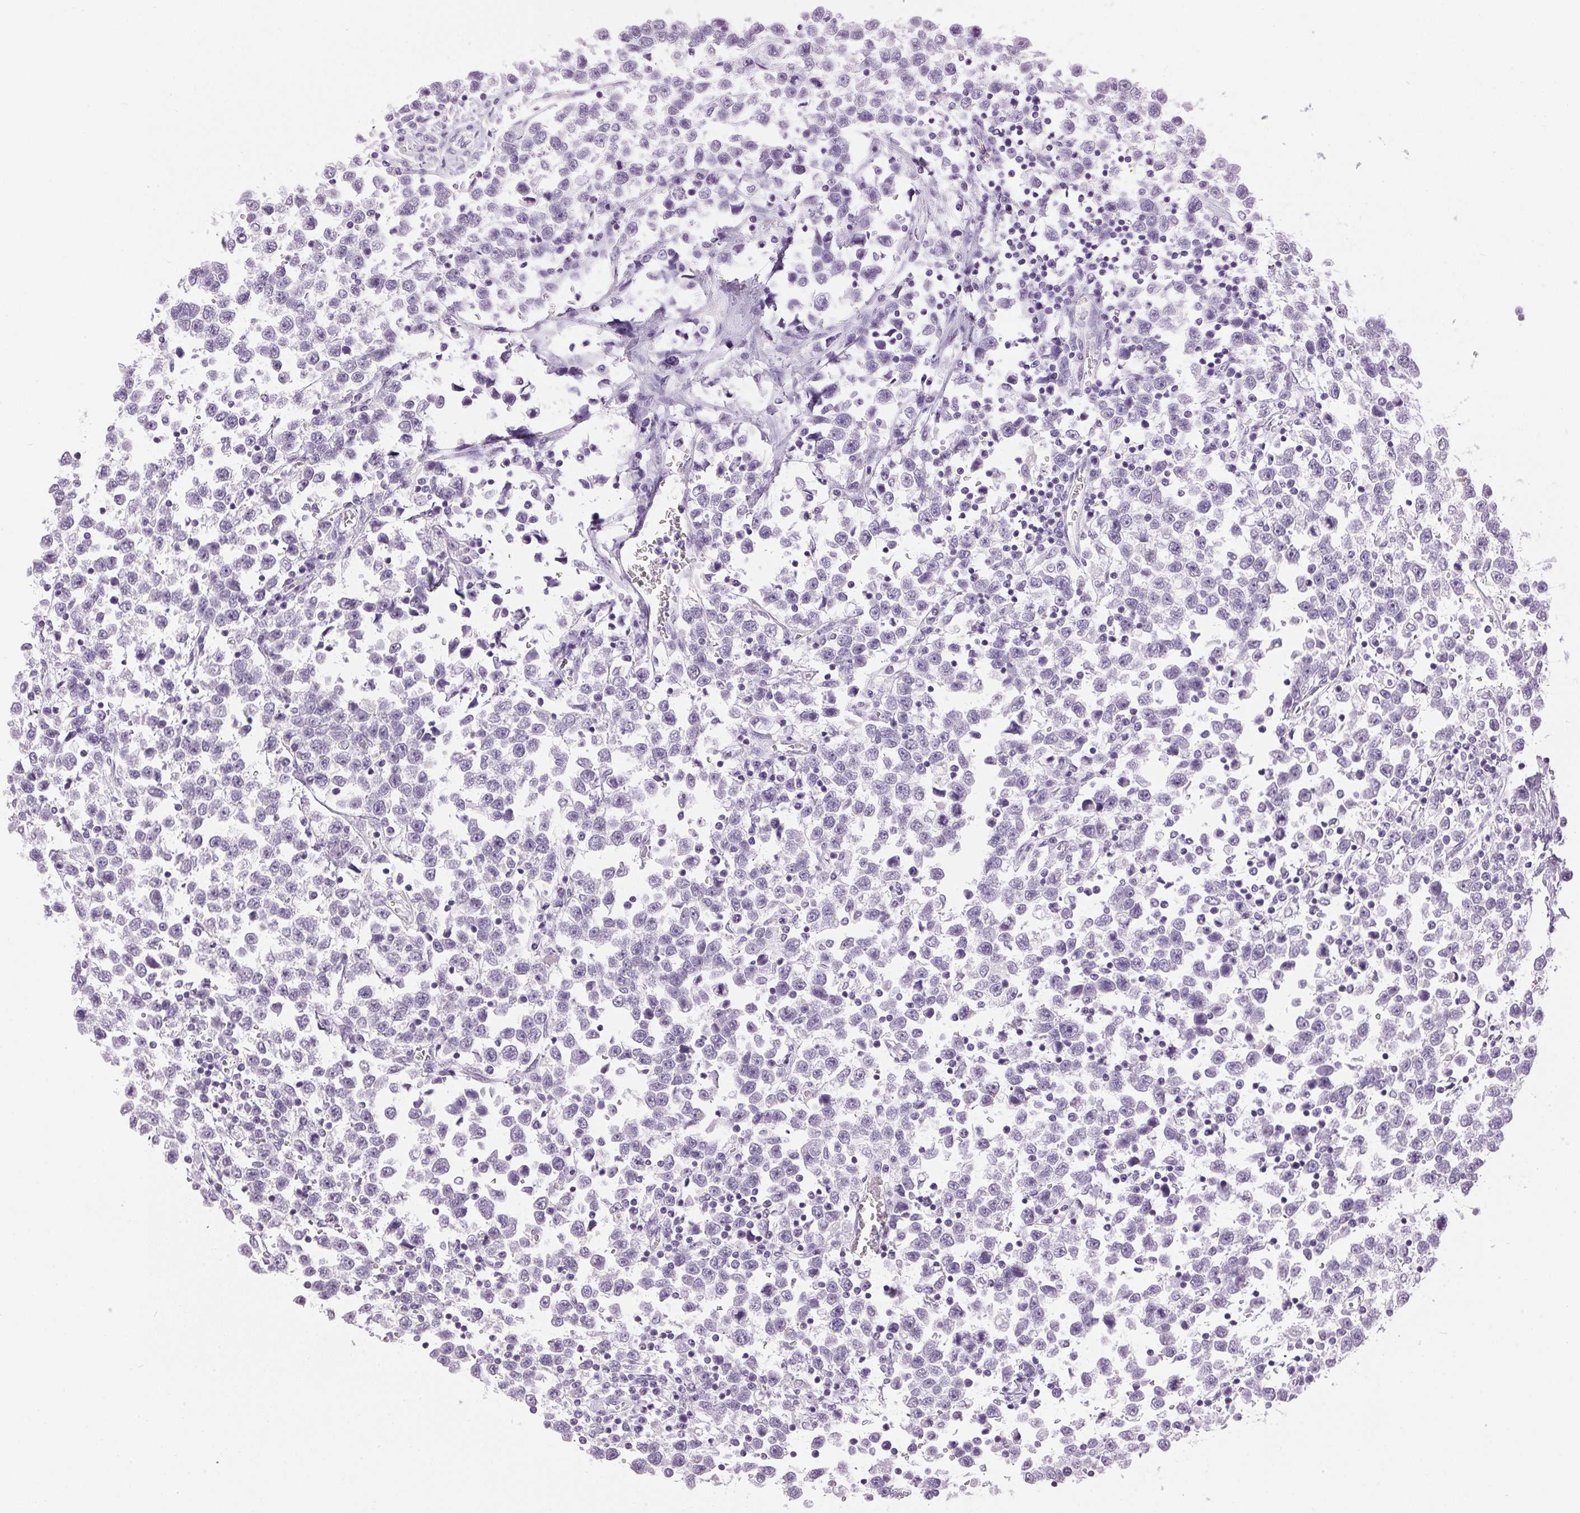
{"staining": {"intensity": "negative", "quantity": "none", "location": "none"}, "tissue": "testis cancer", "cell_type": "Tumor cells", "image_type": "cancer", "snomed": [{"axis": "morphology", "description": "Seminoma, NOS"}, {"axis": "topography", "description": "Testis"}], "caption": "The histopathology image exhibits no staining of tumor cells in testis cancer (seminoma).", "gene": "SP7", "patient": {"sex": "male", "age": 34}}